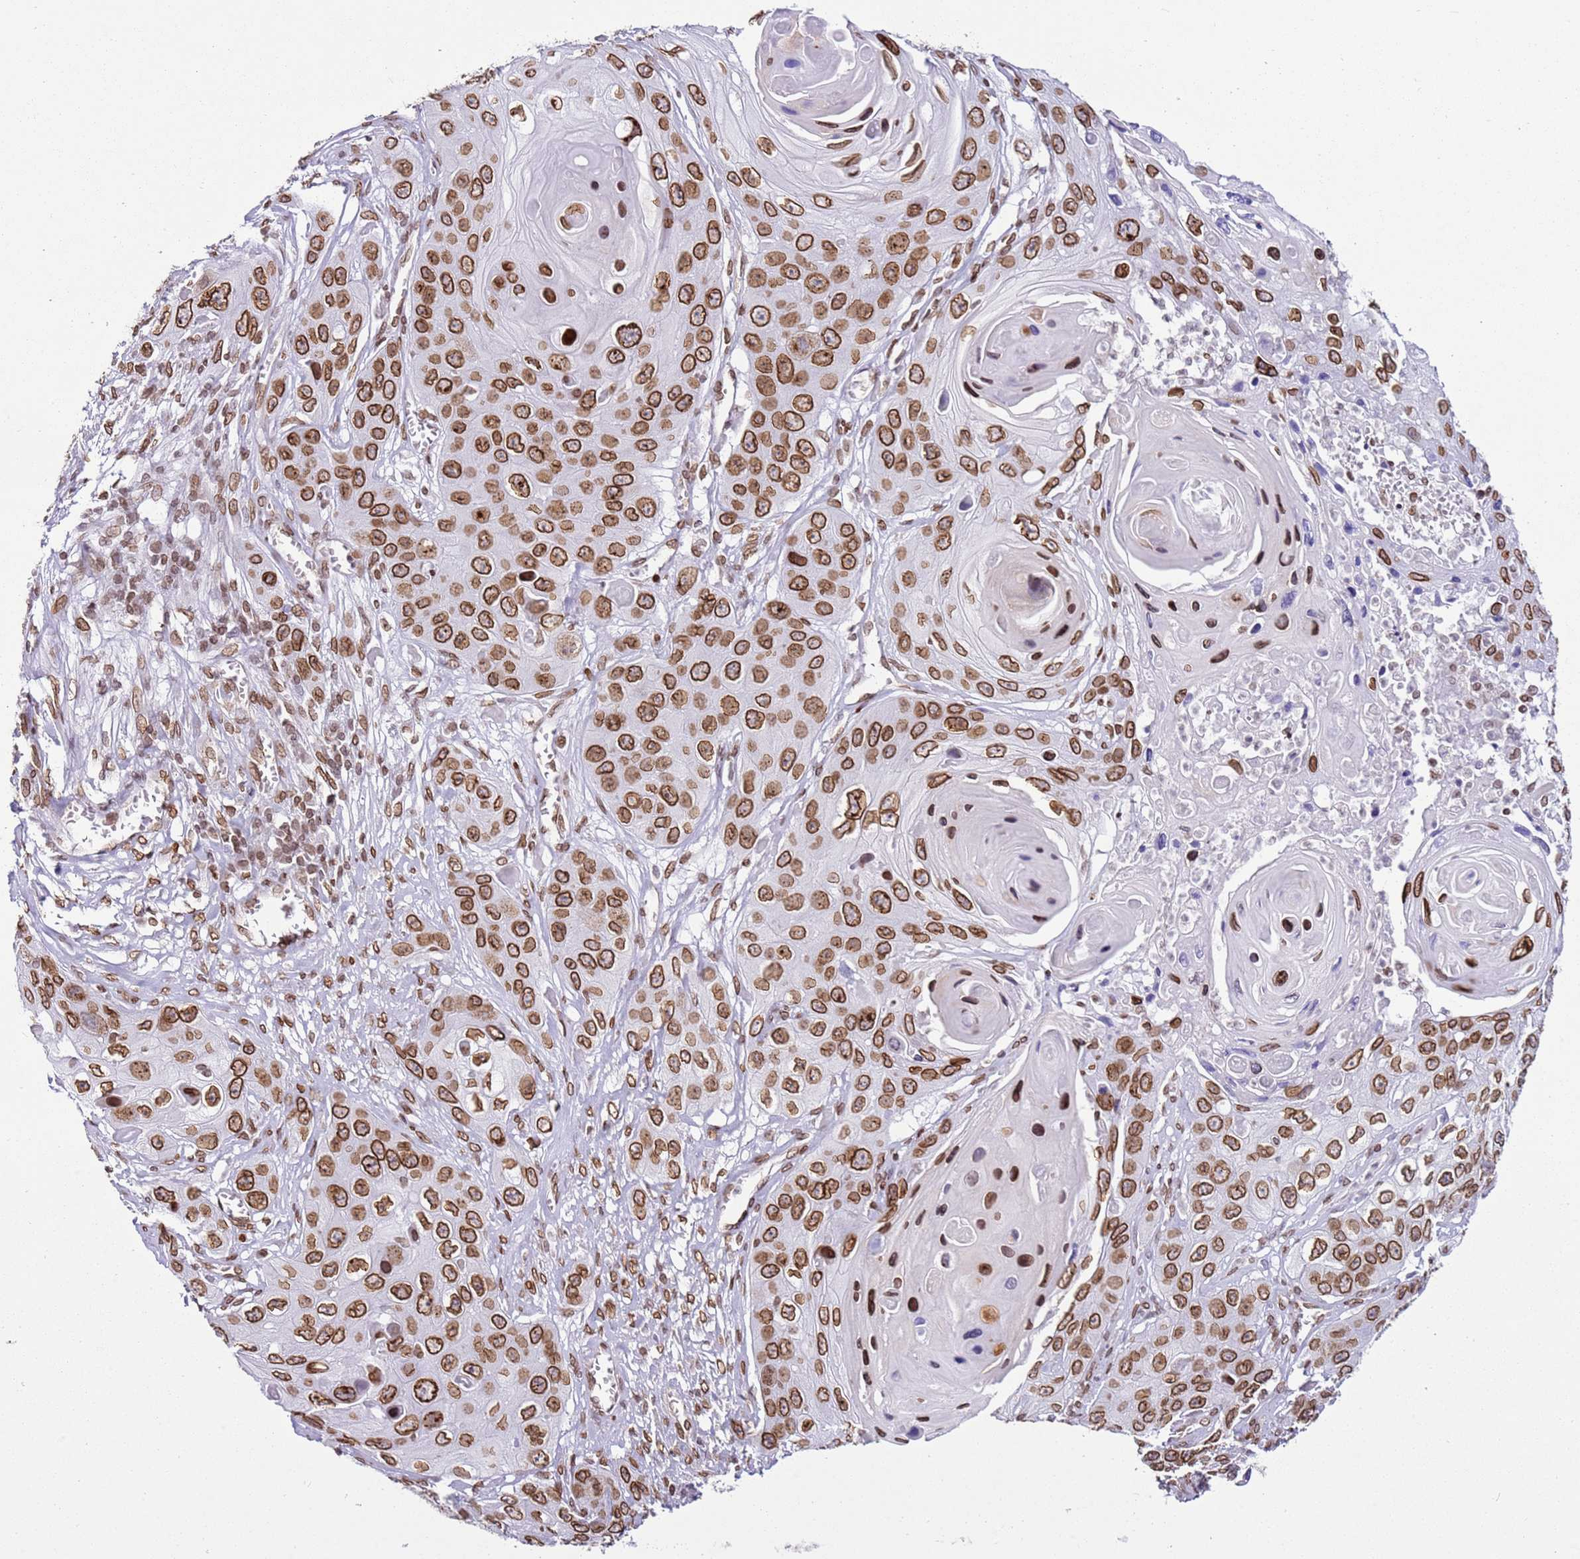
{"staining": {"intensity": "strong", "quantity": ">75%", "location": "cytoplasmic/membranous,nuclear"}, "tissue": "skin cancer", "cell_type": "Tumor cells", "image_type": "cancer", "snomed": [{"axis": "morphology", "description": "Squamous cell carcinoma, NOS"}, {"axis": "topography", "description": "Skin"}], "caption": "Strong cytoplasmic/membranous and nuclear staining for a protein is seen in about >75% of tumor cells of squamous cell carcinoma (skin) using immunohistochemistry (IHC).", "gene": "POU6F1", "patient": {"sex": "male", "age": 55}}